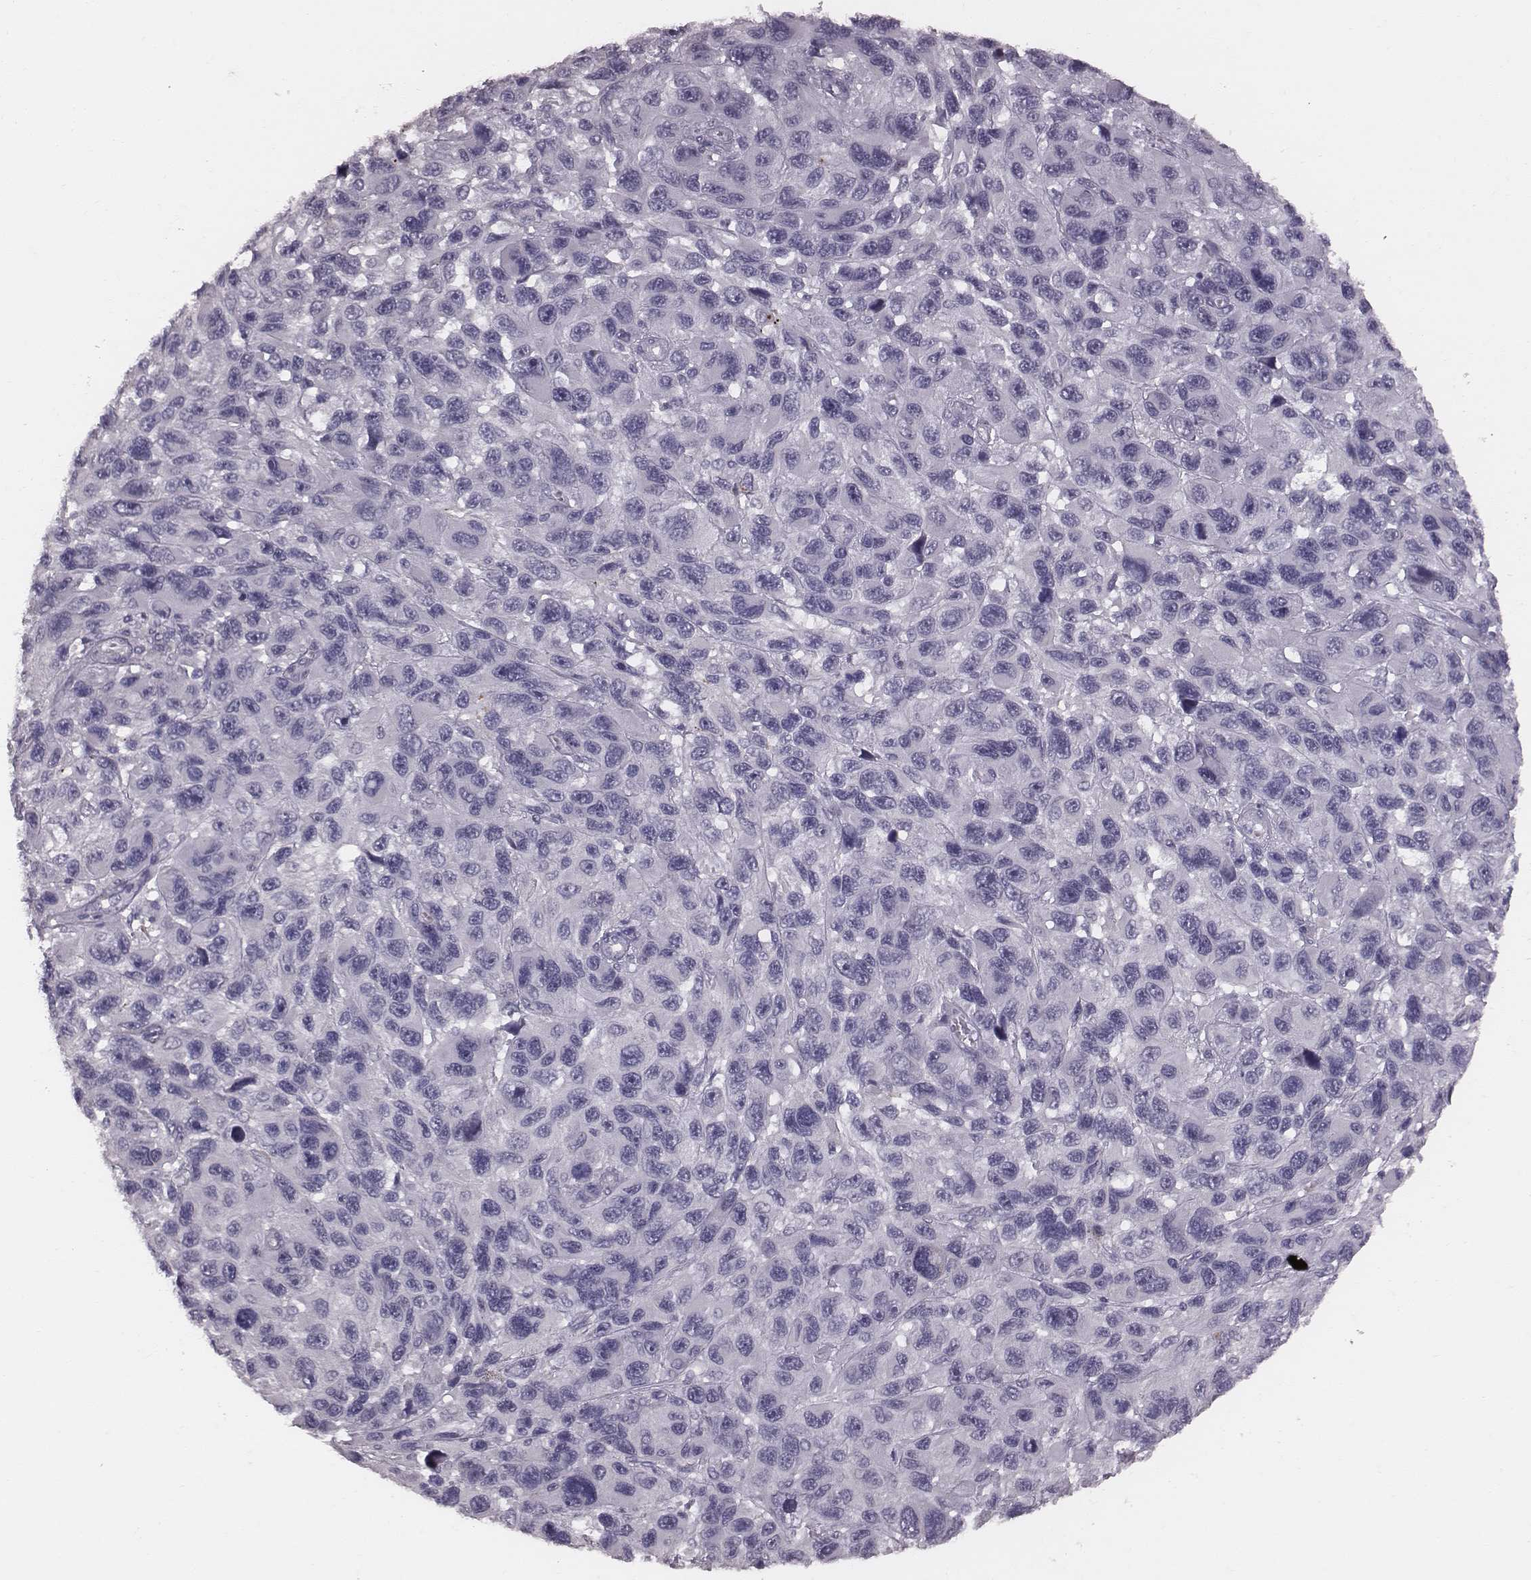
{"staining": {"intensity": "negative", "quantity": "none", "location": "none"}, "tissue": "melanoma", "cell_type": "Tumor cells", "image_type": "cancer", "snomed": [{"axis": "morphology", "description": "Malignant melanoma, NOS"}, {"axis": "topography", "description": "Skin"}], "caption": "The photomicrograph reveals no significant staining in tumor cells of melanoma.", "gene": "CFTR", "patient": {"sex": "male", "age": 53}}